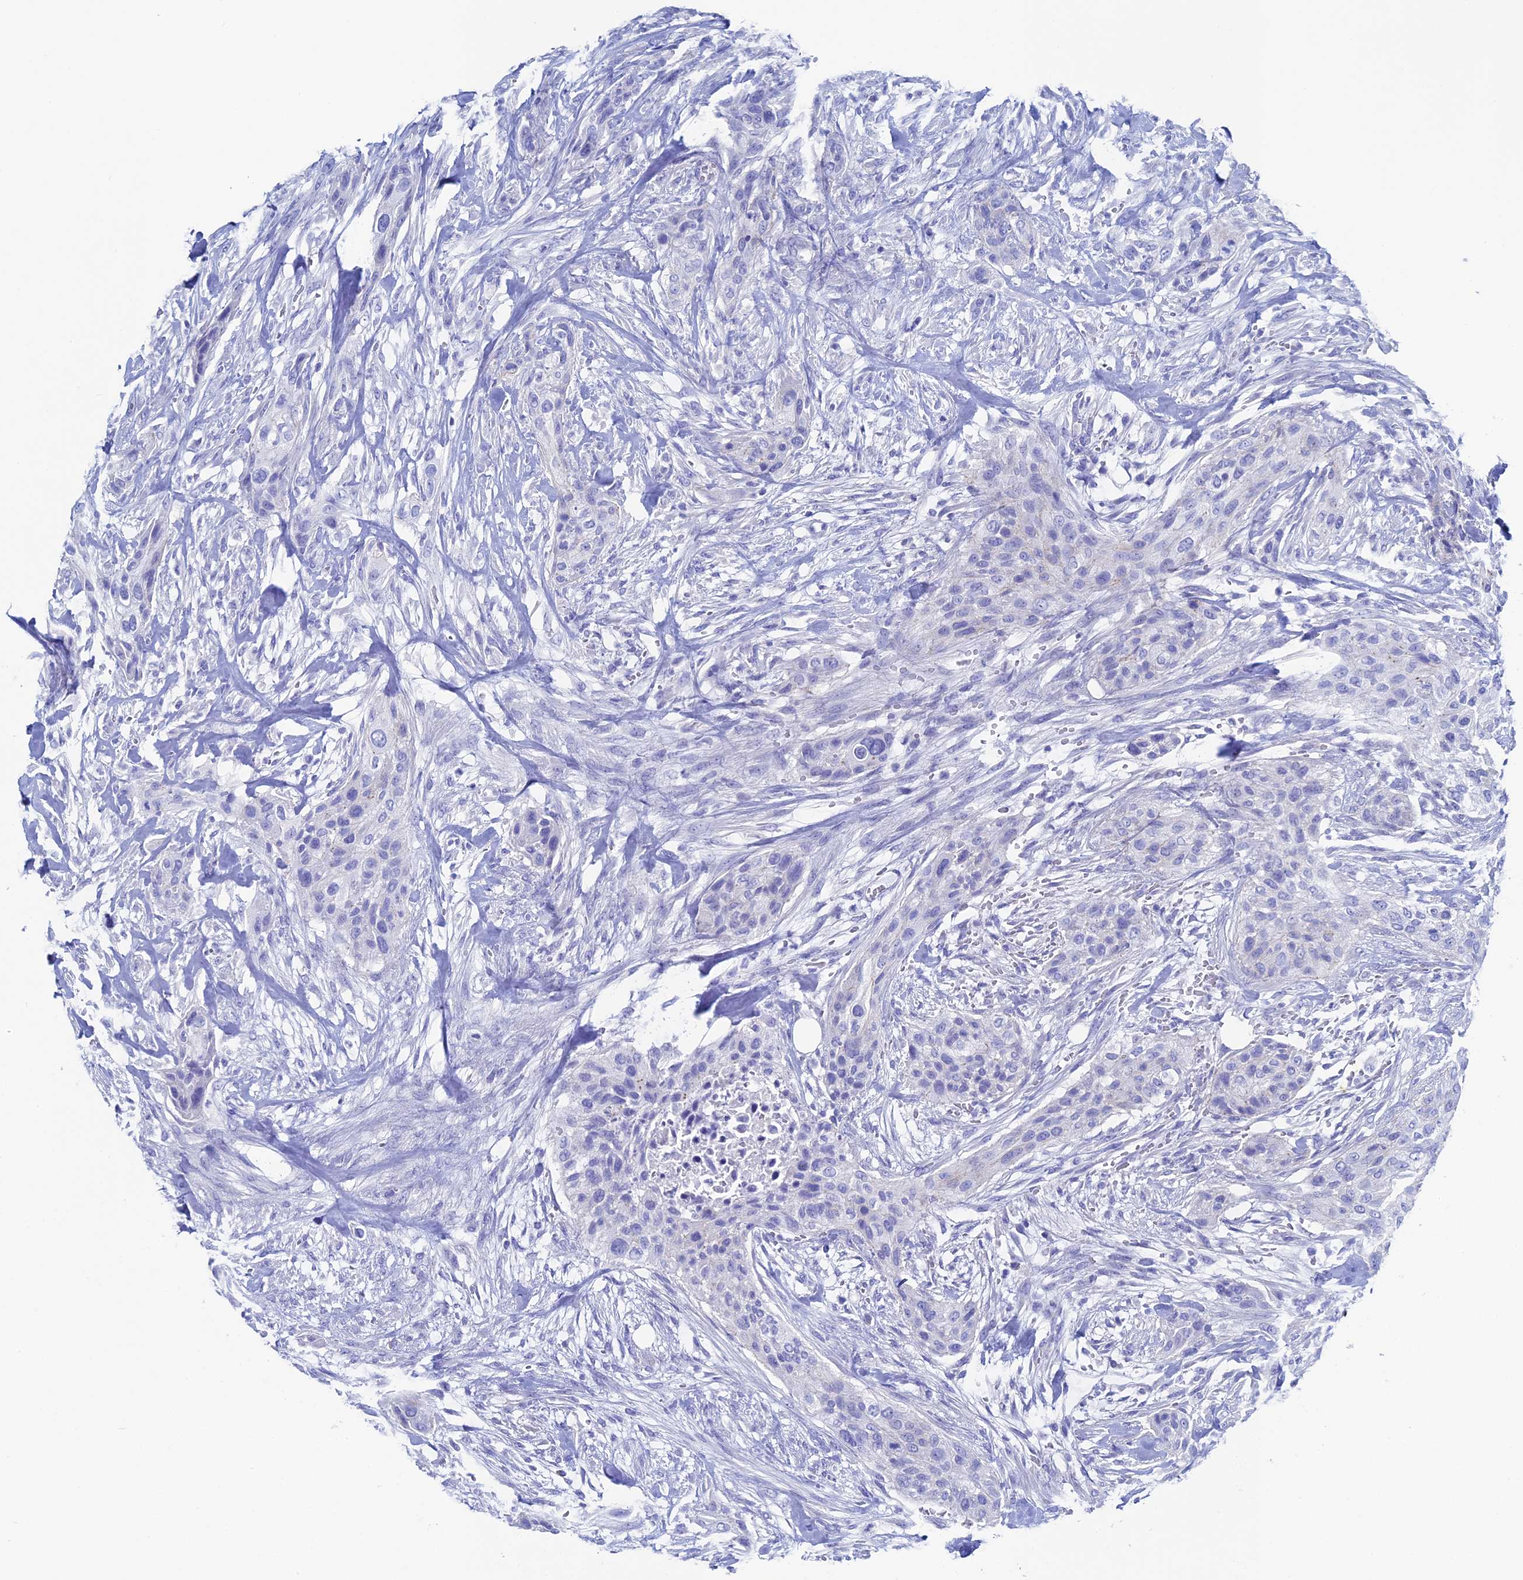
{"staining": {"intensity": "negative", "quantity": "none", "location": "none"}, "tissue": "urothelial cancer", "cell_type": "Tumor cells", "image_type": "cancer", "snomed": [{"axis": "morphology", "description": "Urothelial carcinoma, High grade"}, {"axis": "topography", "description": "Urinary bladder"}], "caption": "A micrograph of urothelial cancer stained for a protein reveals no brown staining in tumor cells.", "gene": "UNC119", "patient": {"sex": "male", "age": 35}}